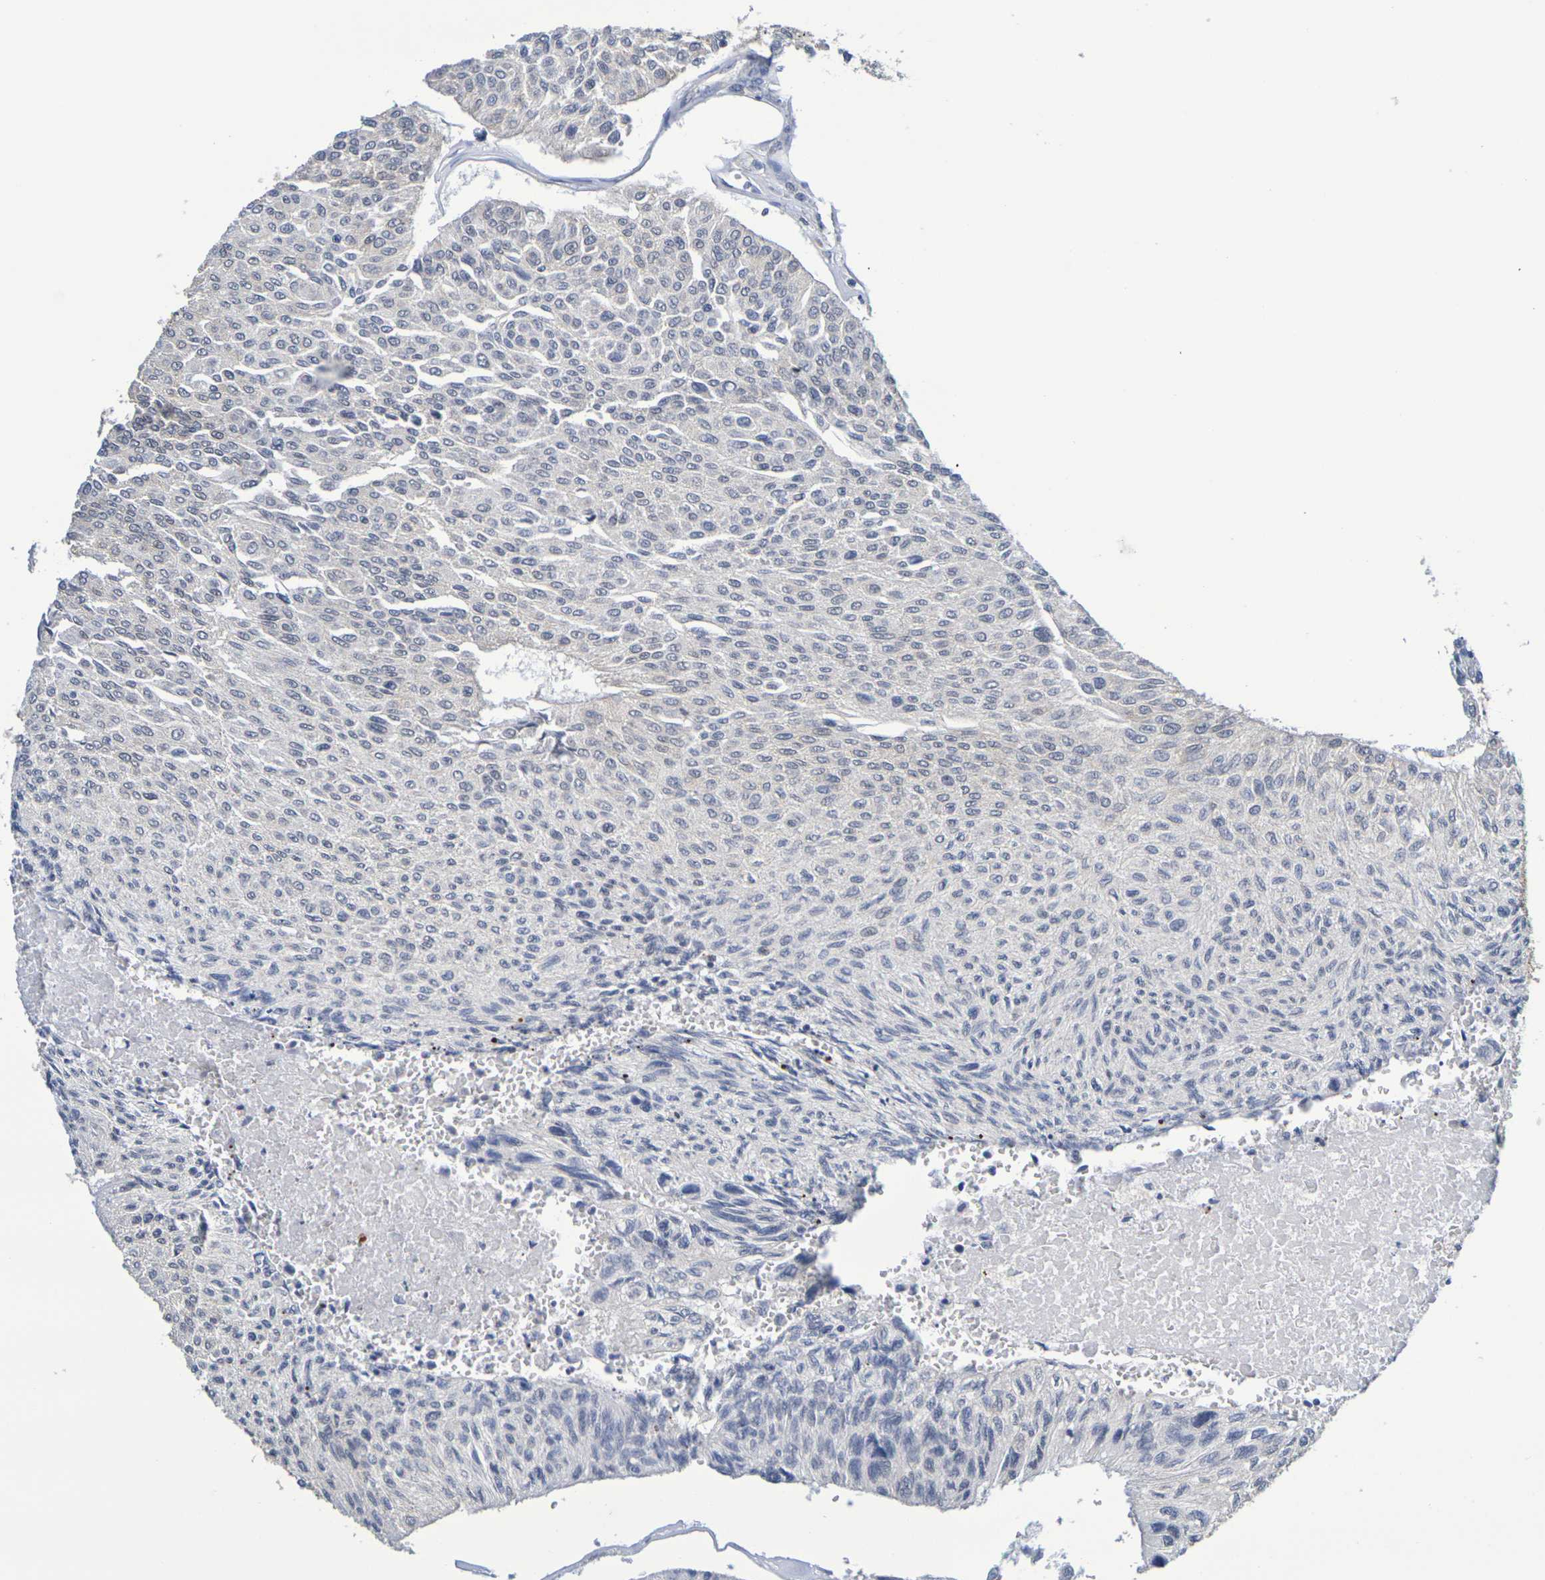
{"staining": {"intensity": "weak", "quantity": "25%-75%", "location": "cytoplasmic/membranous"}, "tissue": "urothelial cancer", "cell_type": "Tumor cells", "image_type": "cancer", "snomed": [{"axis": "morphology", "description": "Urothelial carcinoma, High grade"}, {"axis": "topography", "description": "Urinary bladder"}], "caption": "Urothelial cancer was stained to show a protein in brown. There is low levels of weak cytoplasmic/membranous positivity in approximately 25%-75% of tumor cells. (Stains: DAB in brown, nuclei in blue, Microscopy: brightfield microscopy at high magnification).", "gene": "CHRNB1", "patient": {"sex": "male", "age": 66}}